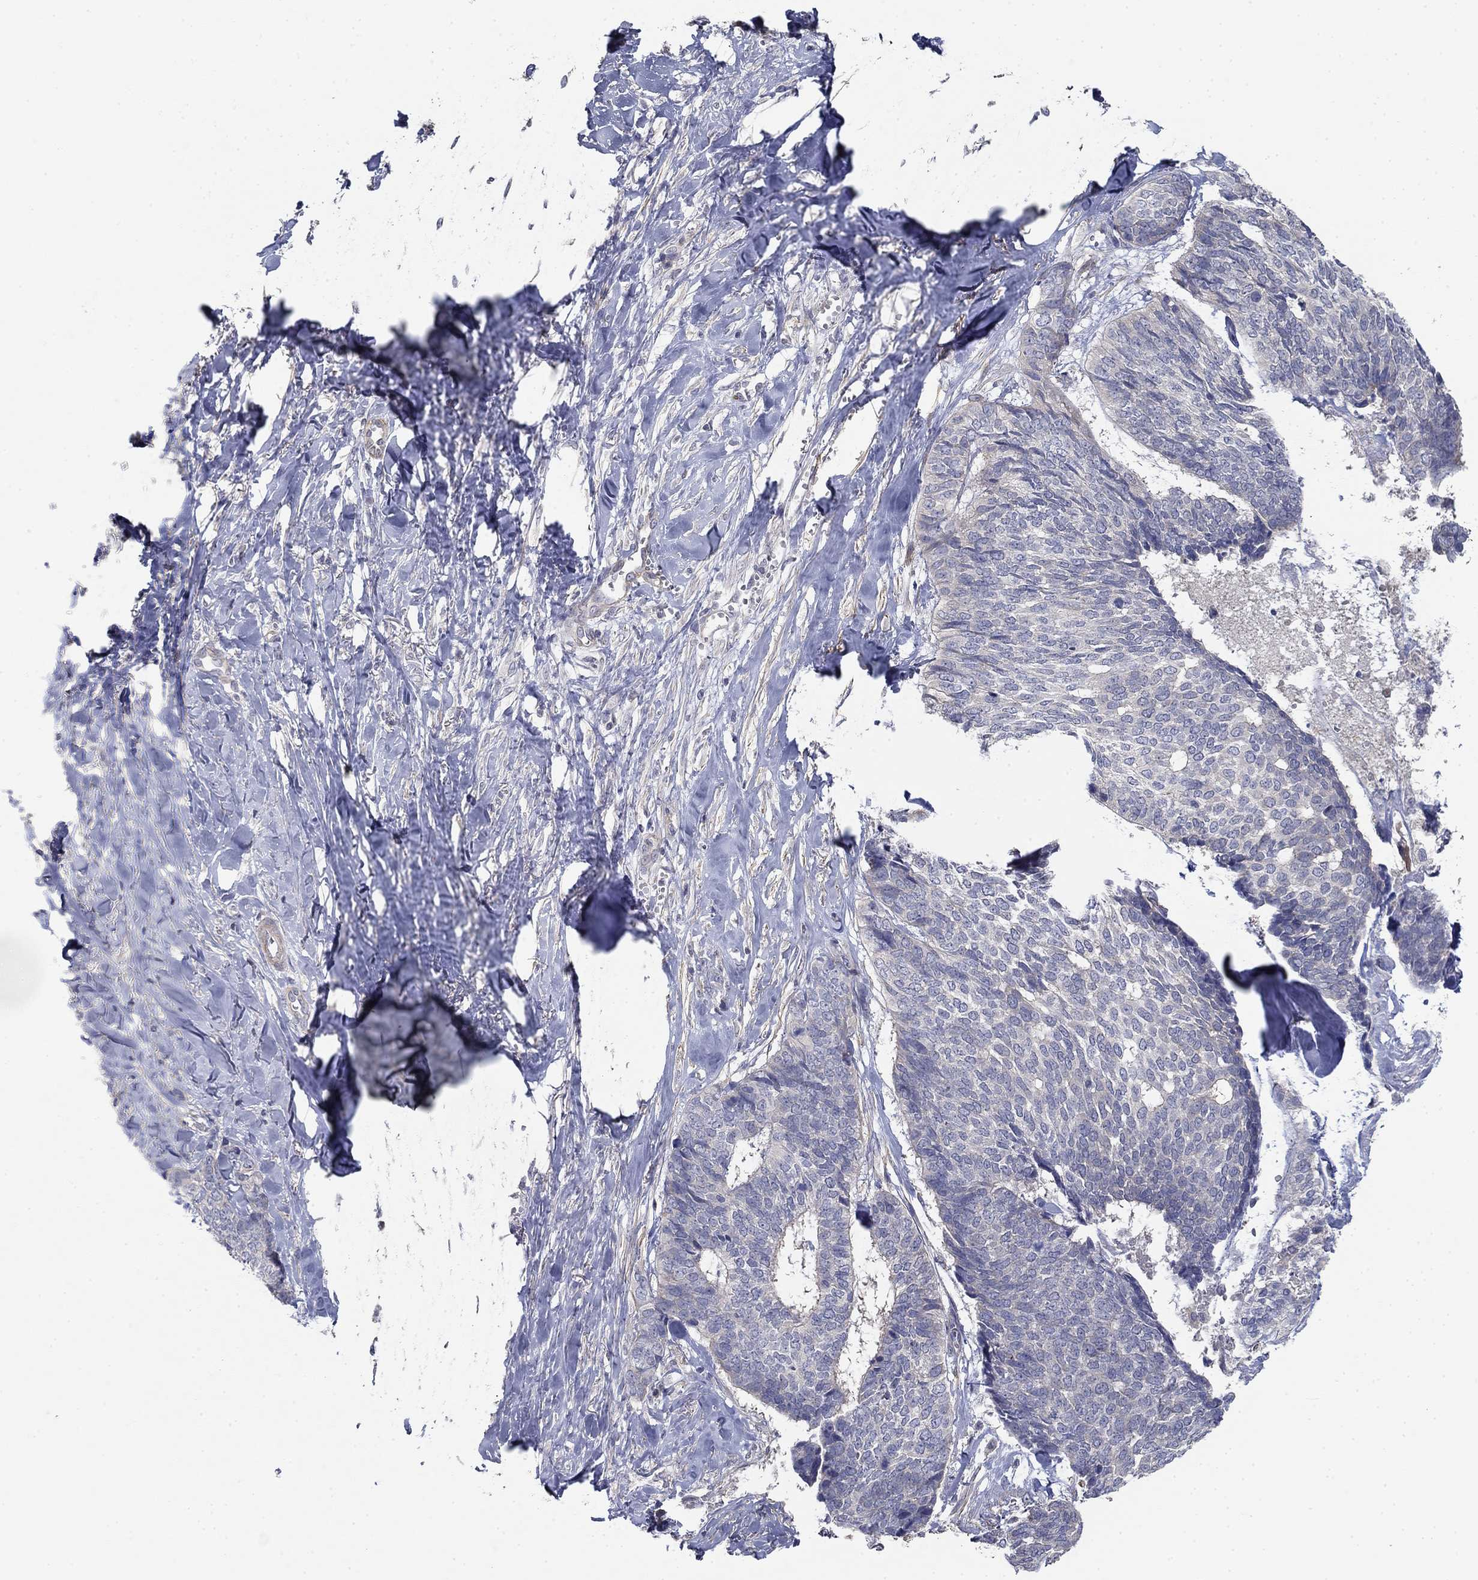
{"staining": {"intensity": "negative", "quantity": "none", "location": "none"}, "tissue": "skin cancer", "cell_type": "Tumor cells", "image_type": "cancer", "snomed": [{"axis": "morphology", "description": "Basal cell carcinoma"}, {"axis": "topography", "description": "Skin"}], "caption": "IHC of skin cancer demonstrates no positivity in tumor cells.", "gene": "GRK7", "patient": {"sex": "male", "age": 86}}